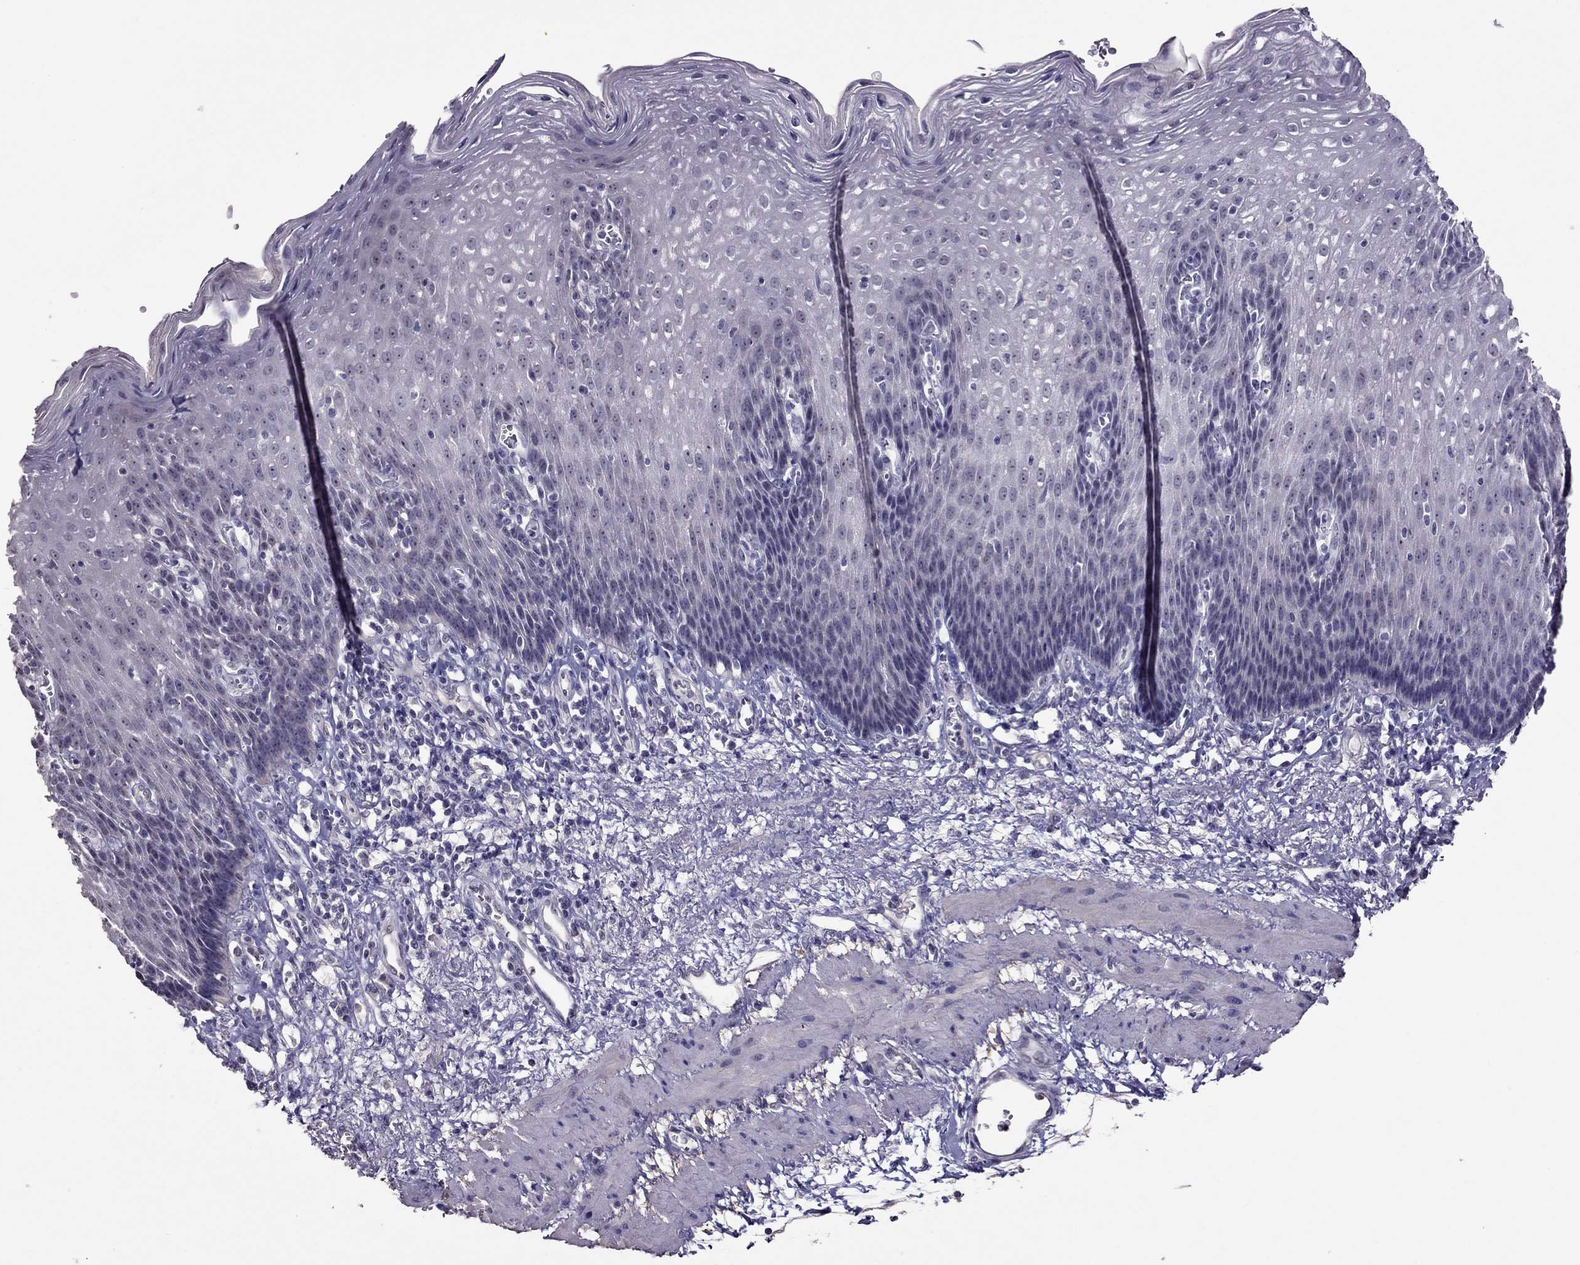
{"staining": {"intensity": "negative", "quantity": "none", "location": "none"}, "tissue": "esophagus", "cell_type": "Squamous epithelial cells", "image_type": "normal", "snomed": [{"axis": "morphology", "description": "Normal tissue, NOS"}, {"axis": "topography", "description": "Esophagus"}], "caption": "High power microscopy photomicrograph of an immunohistochemistry histopathology image of benign esophagus, revealing no significant positivity in squamous epithelial cells. (Brightfield microscopy of DAB IHC at high magnification).", "gene": "LRRC46", "patient": {"sex": "male", "age": 57}}